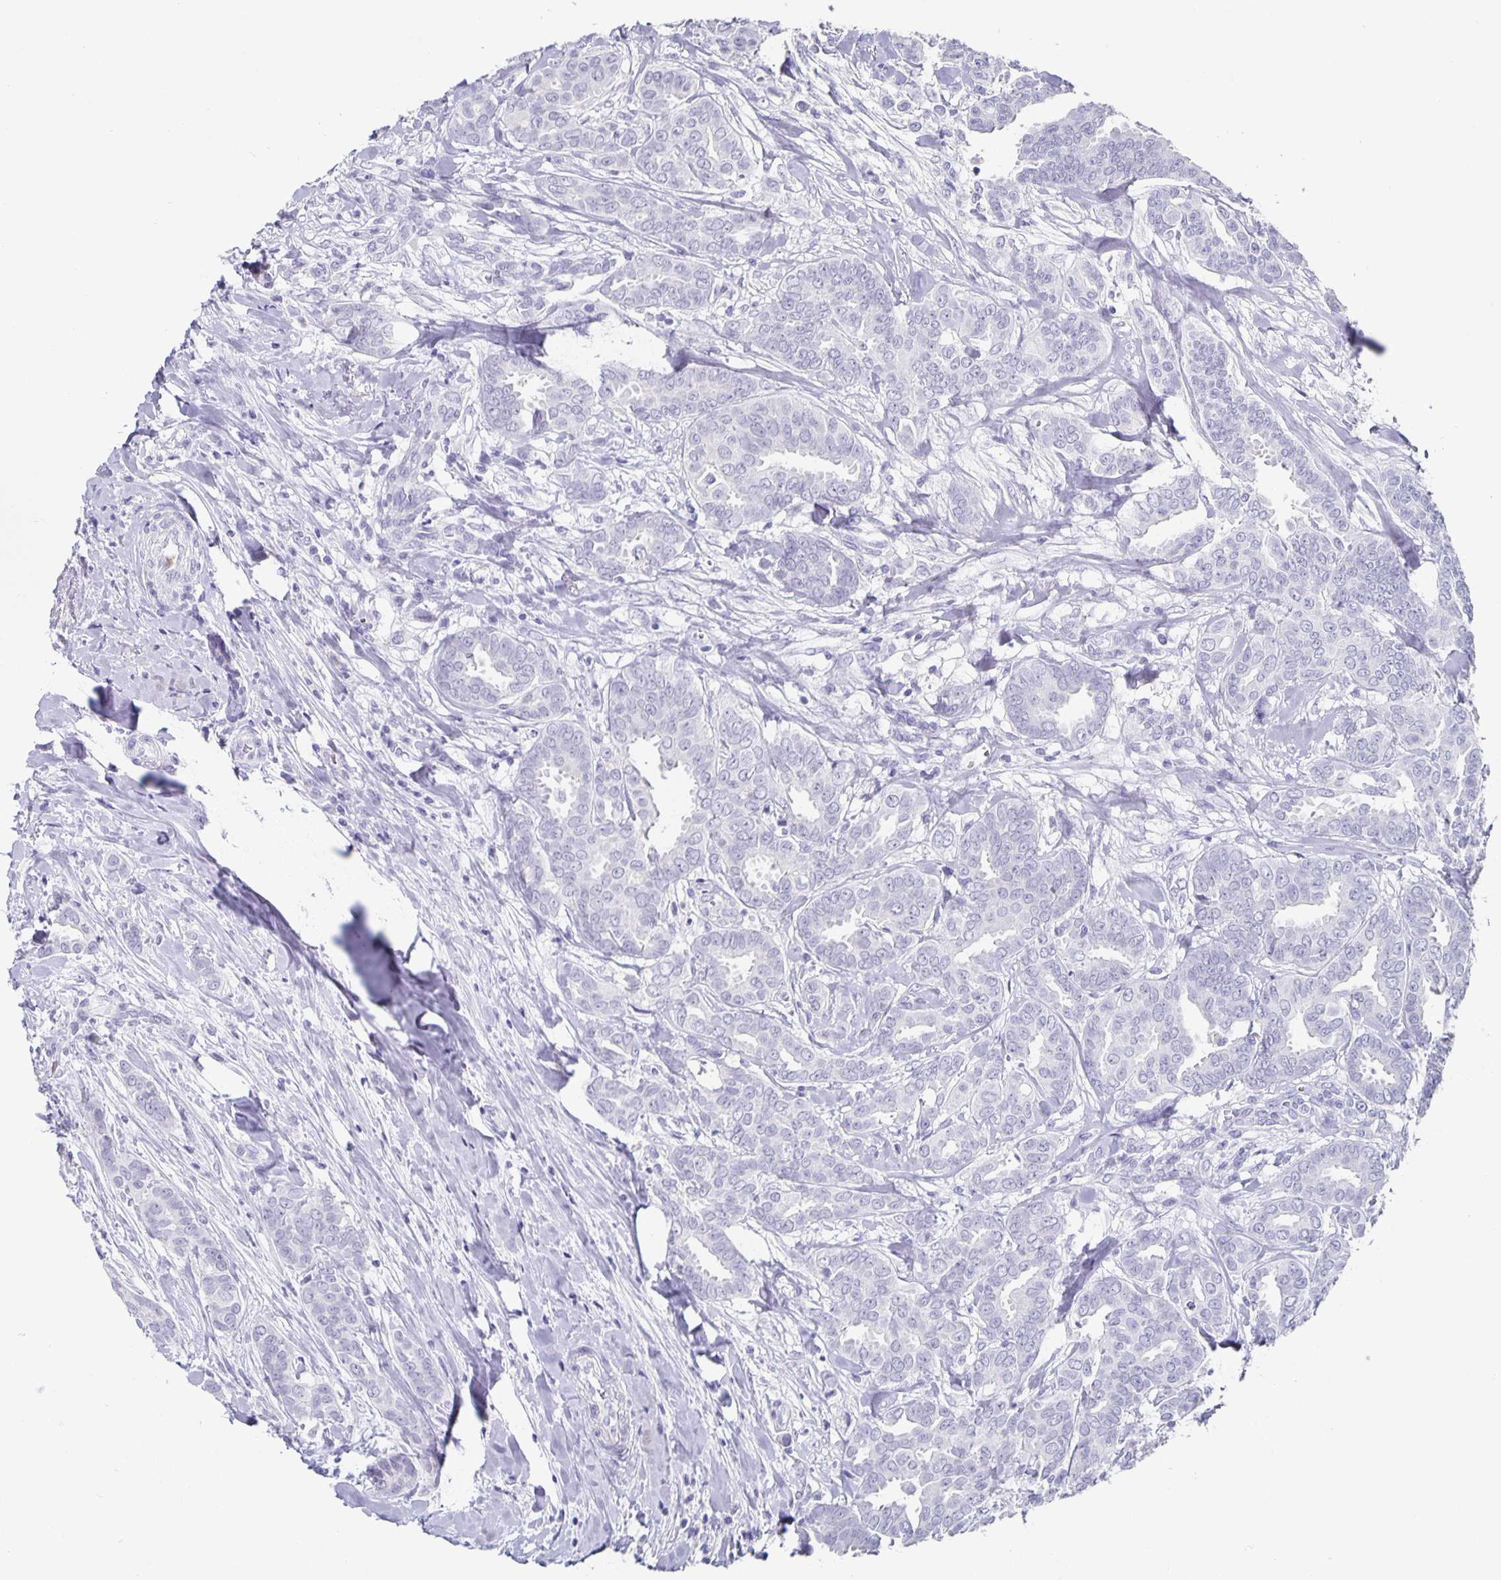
{"staining": {"intensity": "negative", "quantity": "none", "location": "none"}, "tissue": "breast cancer", "cell_type": "Tumor cells", "image_type": "cancer", "snomed": [{"axis": "morphology", "description": "Duct carcinoma"}, {"axis": "topography", "description": "Breast"}], "caption": "Tumor cells show no significant expression in breast cancer.", "gene": "CHGA", "patient": {"sex": "female", "age": 45}}